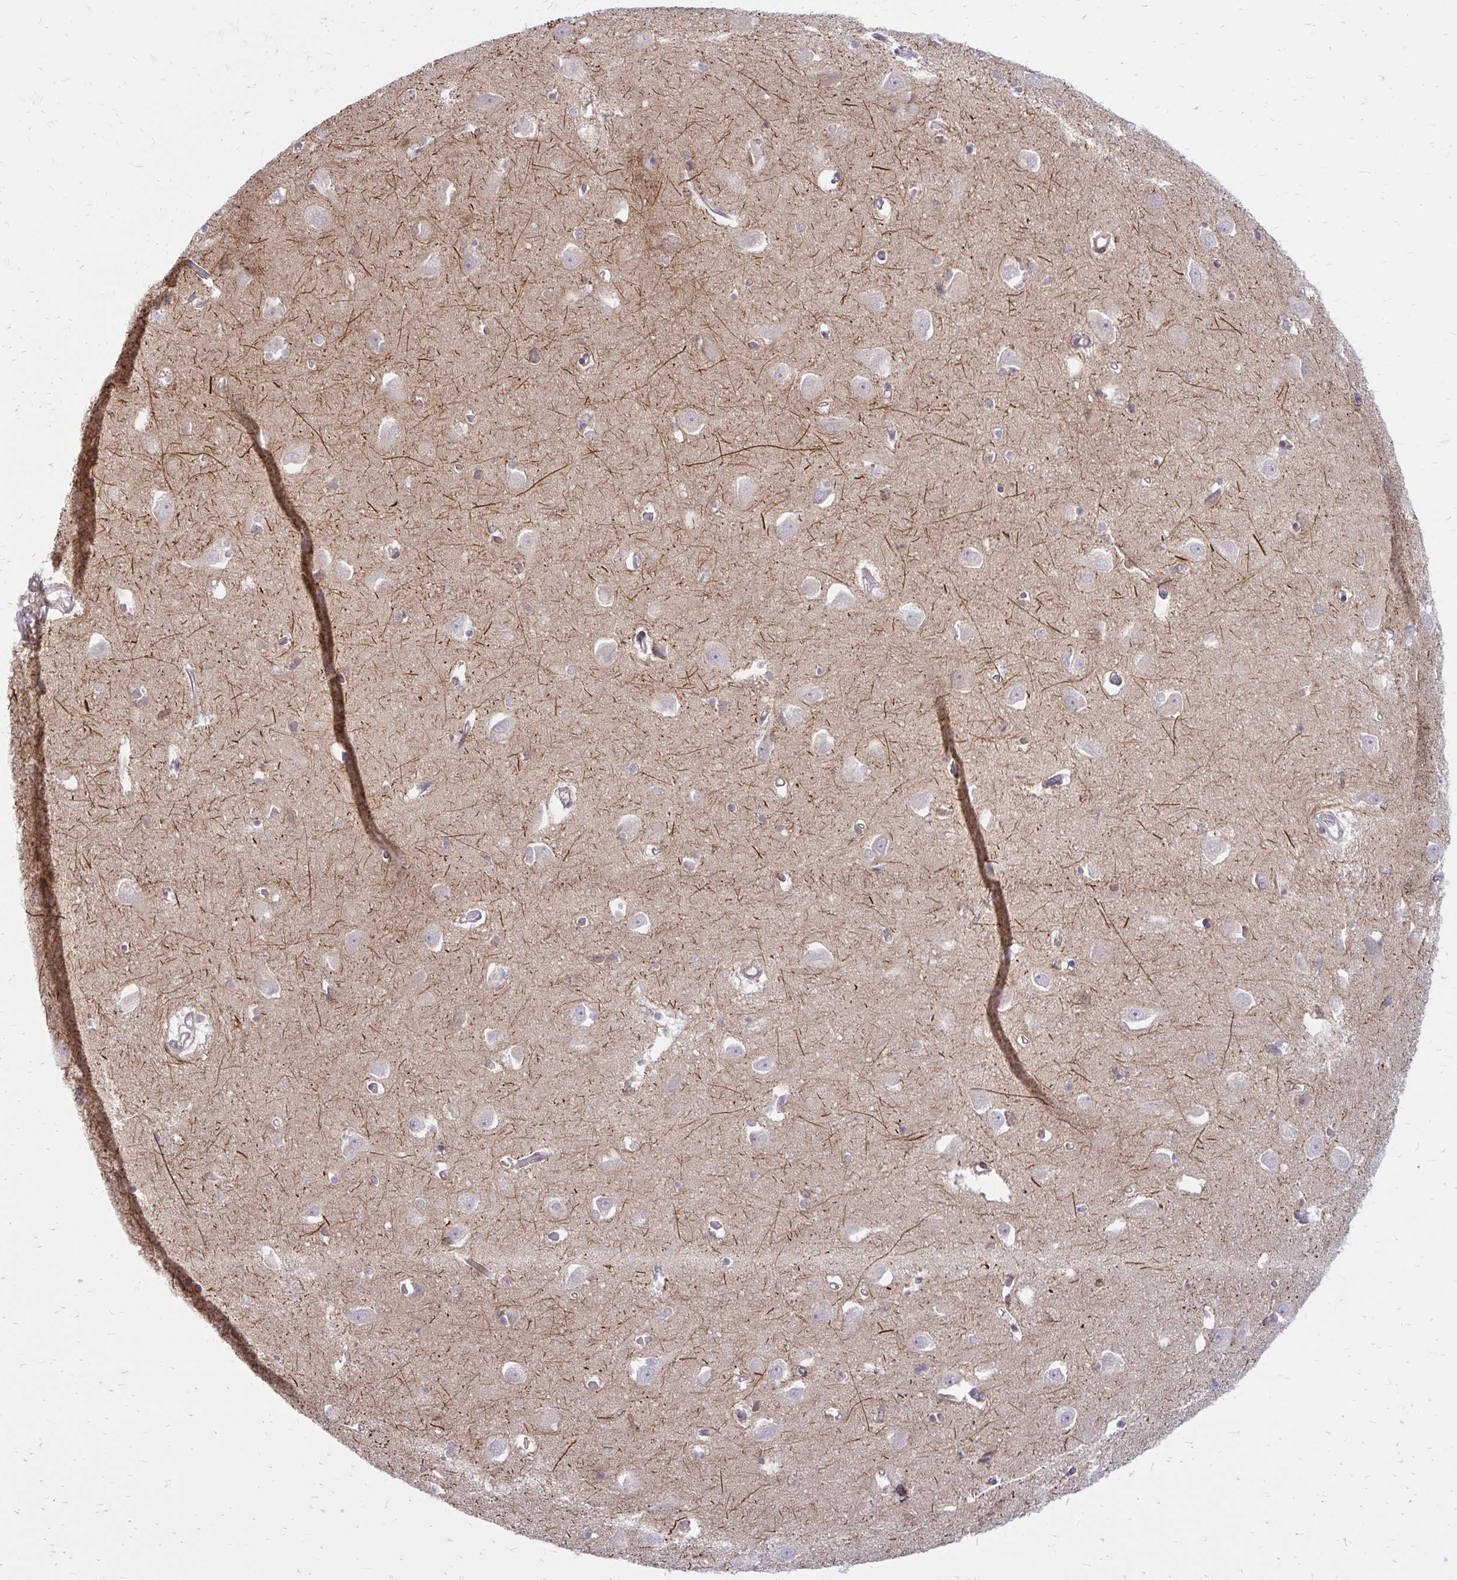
{"staining": {"intensity": "negative", "quantity": "none", "location": "none"}, "tissue": "caudate", "cell_type": "Glial cells", "image_type": "normal", "snomed": [{"axis": "morphology", "description": "Normal tissue, NOS"}, {"axis": "topography", "description": "Lateral ventricle wall"}, {"axis": "topography", "description": "Hippocampus"}], "caption": "IHC micrograph of unremarkable caudate: human caudate stained with DAB reveals no significant protein expression in glial cells. Nuclei are stained in blue.", "gene": "ASAP1", "patient": {"sex": "female", "age": 63}}